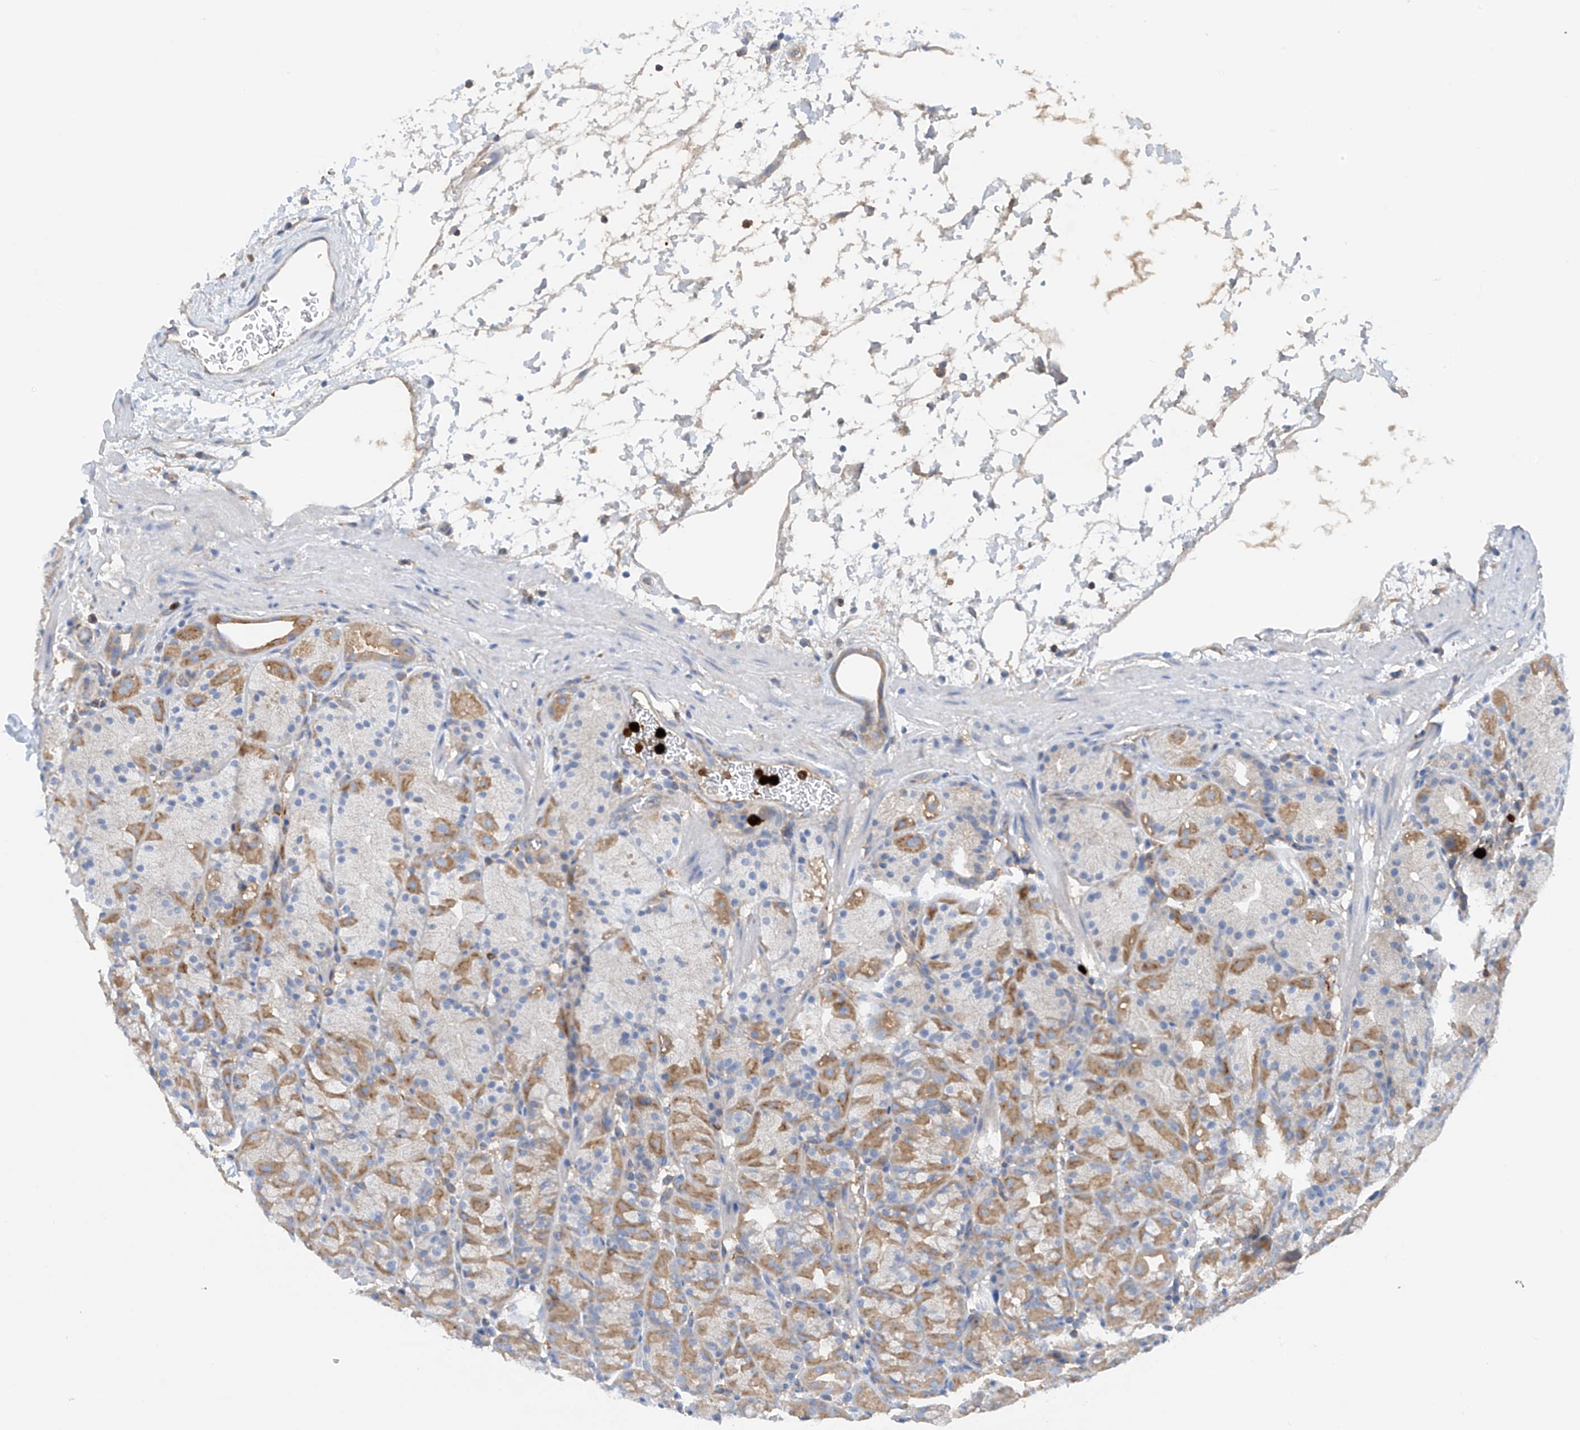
{"staining": {"intensity": "moderate", "quantity": "25%-75%", "location": "cytoplasmic/membranous"}, "tissue": "stomach", "cell_type": "Glandular cells", "image_type": "normal", "snomed": [{"axis": "morphology", "description": "Normal tissue, NOS"}, {"axis": "topography", "description": "Stomach, upper"}], "caption": "The immunohistochemical stain shows moderate cytoplasmic/membranous expression in glandular cells of normal stomach. (IHC, brightfield microscopy, high magnification).", "gene": "PHACTR2", "patient": {"sex": "male", "age": 48}}